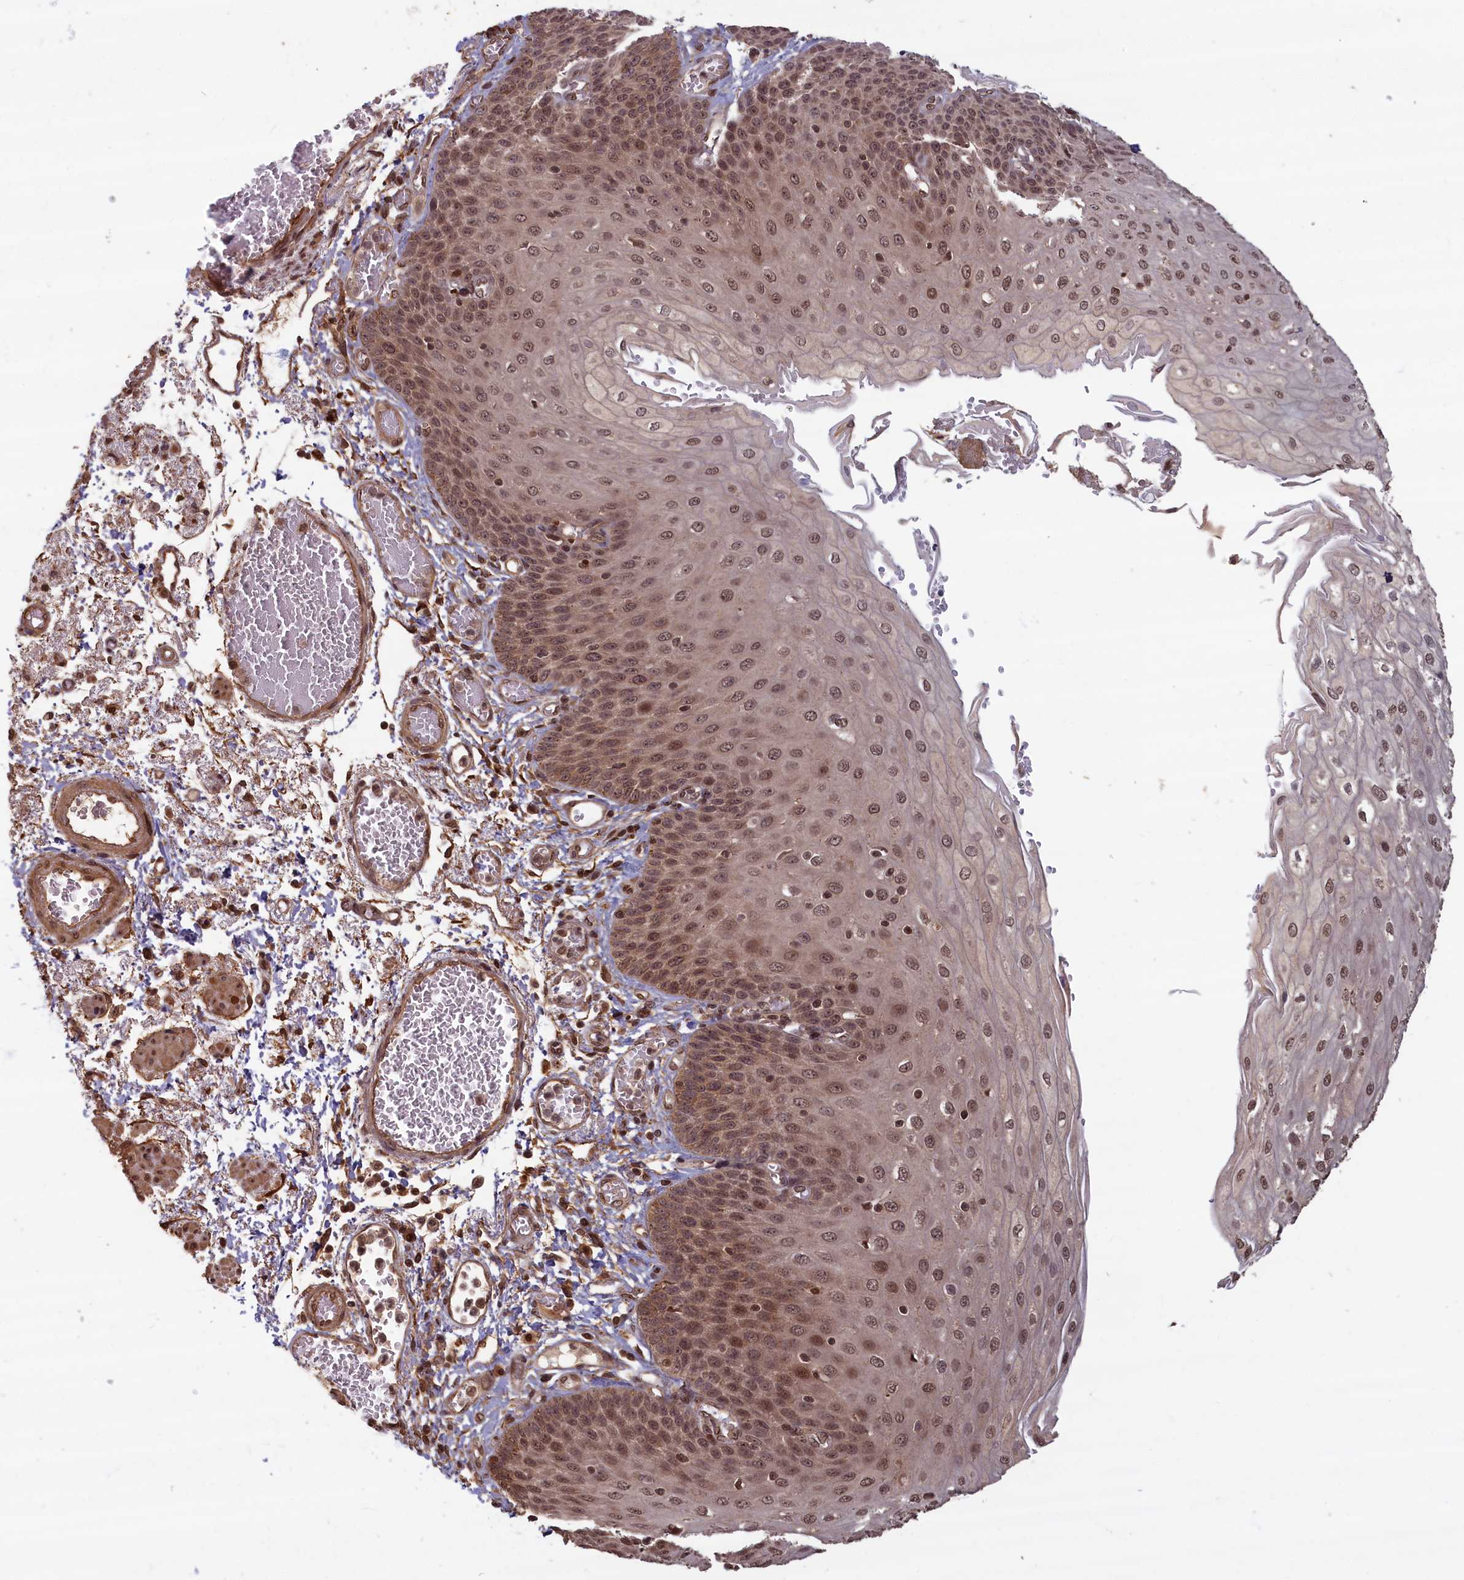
{"staining": {"intensity": "moderate", "quantity": ">75%", "location": "cytoplasmic/membranous,nuclear"}, "tissue": "esophagus", "cell_type": "Squamous epithelial cells", "image_type": "normal", "snomed": [{"axis": "morphology", "description": "Normal tissue, NOS"}, {"axis": "topography", "description": "Esophagus"}], "caption": "Esophagus stained with a brown dye shows moderate cytoplasmic/membranous,nuclear positive positivity in about >75% of squamous epithelial cells.", "gene": "HIF3A", "patient": {"sex": "male", "age": 81}}